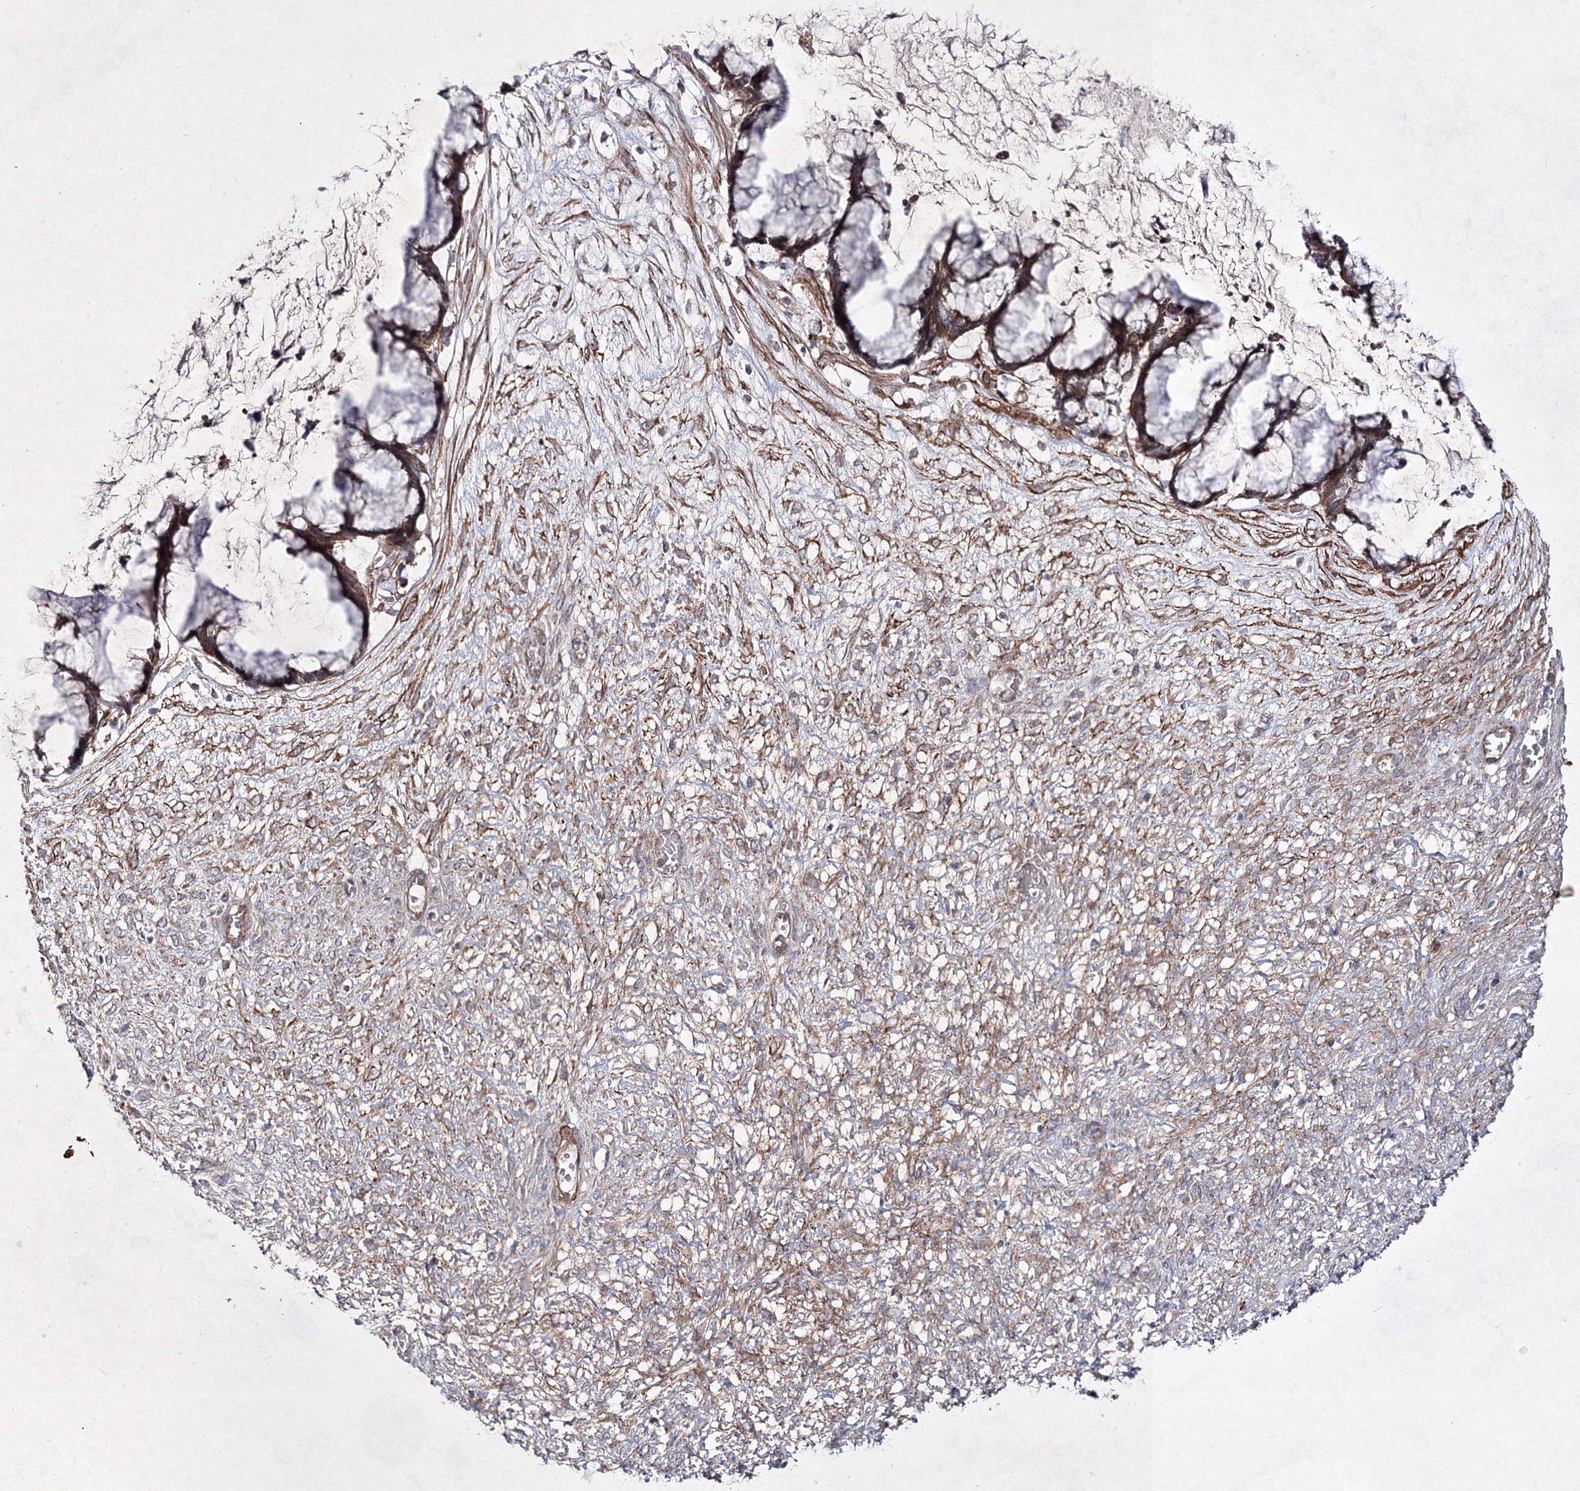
{"staining": {"intensity": "negative", "quantity": "none", "location": "none"}, "tissue": "ovarian cancer", "cell_type": "Tumor cells", "image_type": "cancer", "snomed": [{"axis": "morphology", "description": "Cystadenocarcinoma, mucinous, NOS"}, {"axis": "topography", "description": "Ovary"}], "caption": "Mucinous cystadenocarcinoma (ovarian) stained for a protein using immunohistochemistry exhibits no expression tumor cells.", "gene": "GFM1", "patient": {"sex": "female", "age": 42}}